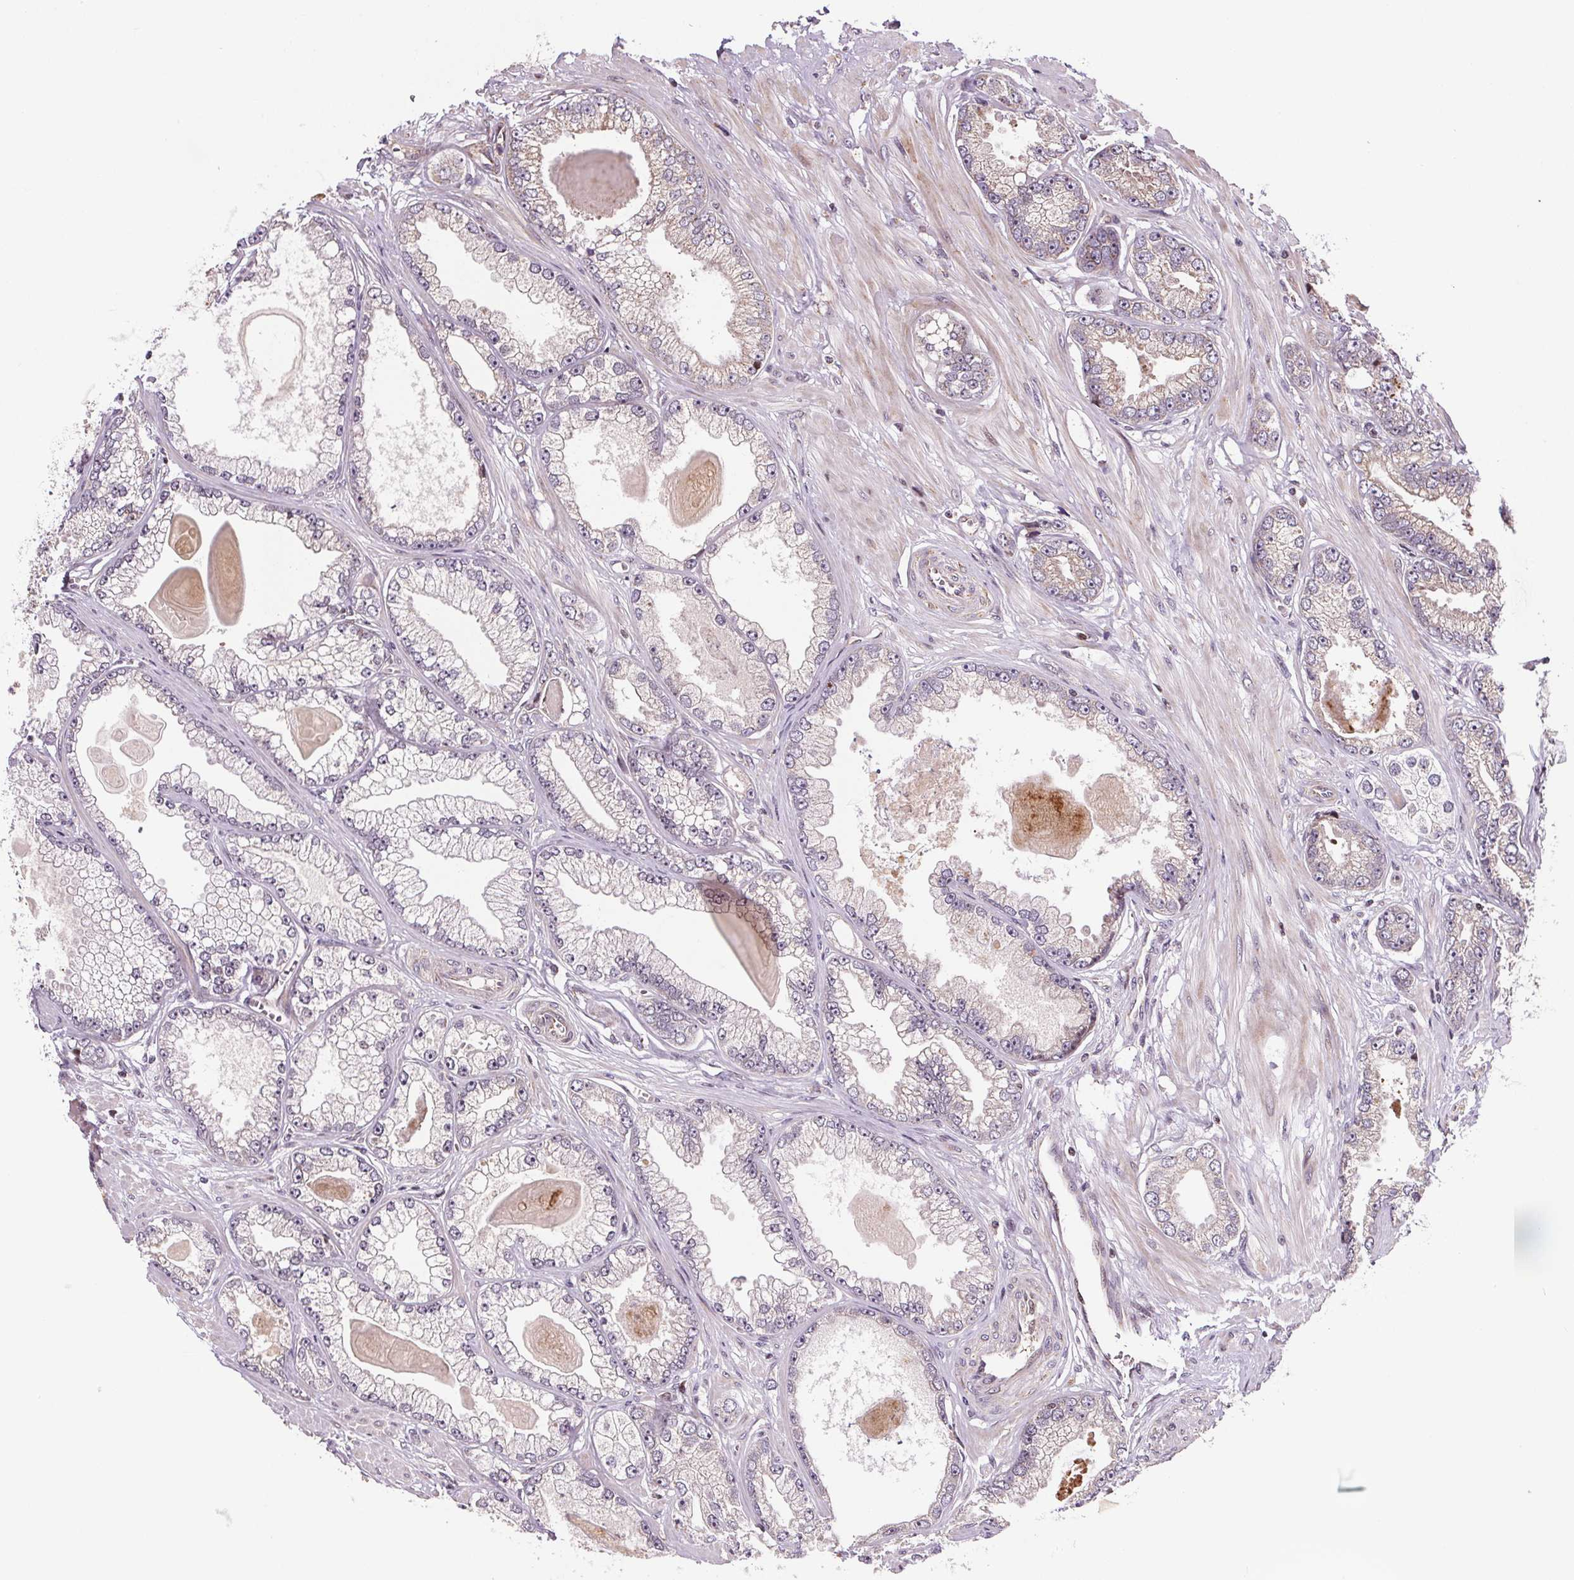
{"staining": {"intensity": "negative", "quantity": "none", "location": "none"}, "tissue": "prostate cancer", "cell_type": "Tumor cells", "image_type": "cancer", "snomed": [{"axis": "morphology", "description": "Adenocarcinoma, Low grade"}, {"axis": "topography", "description": "Prostate"}], "caption": "DAB (3,3'-diaminobenzidine) immunohistochemical staining of adenocarcinoma (low-grade) (prostate) shows no significant staining in tumor cells.", "gene": "SUCLA2", "patient": {"sex": "male", "age": 64}}